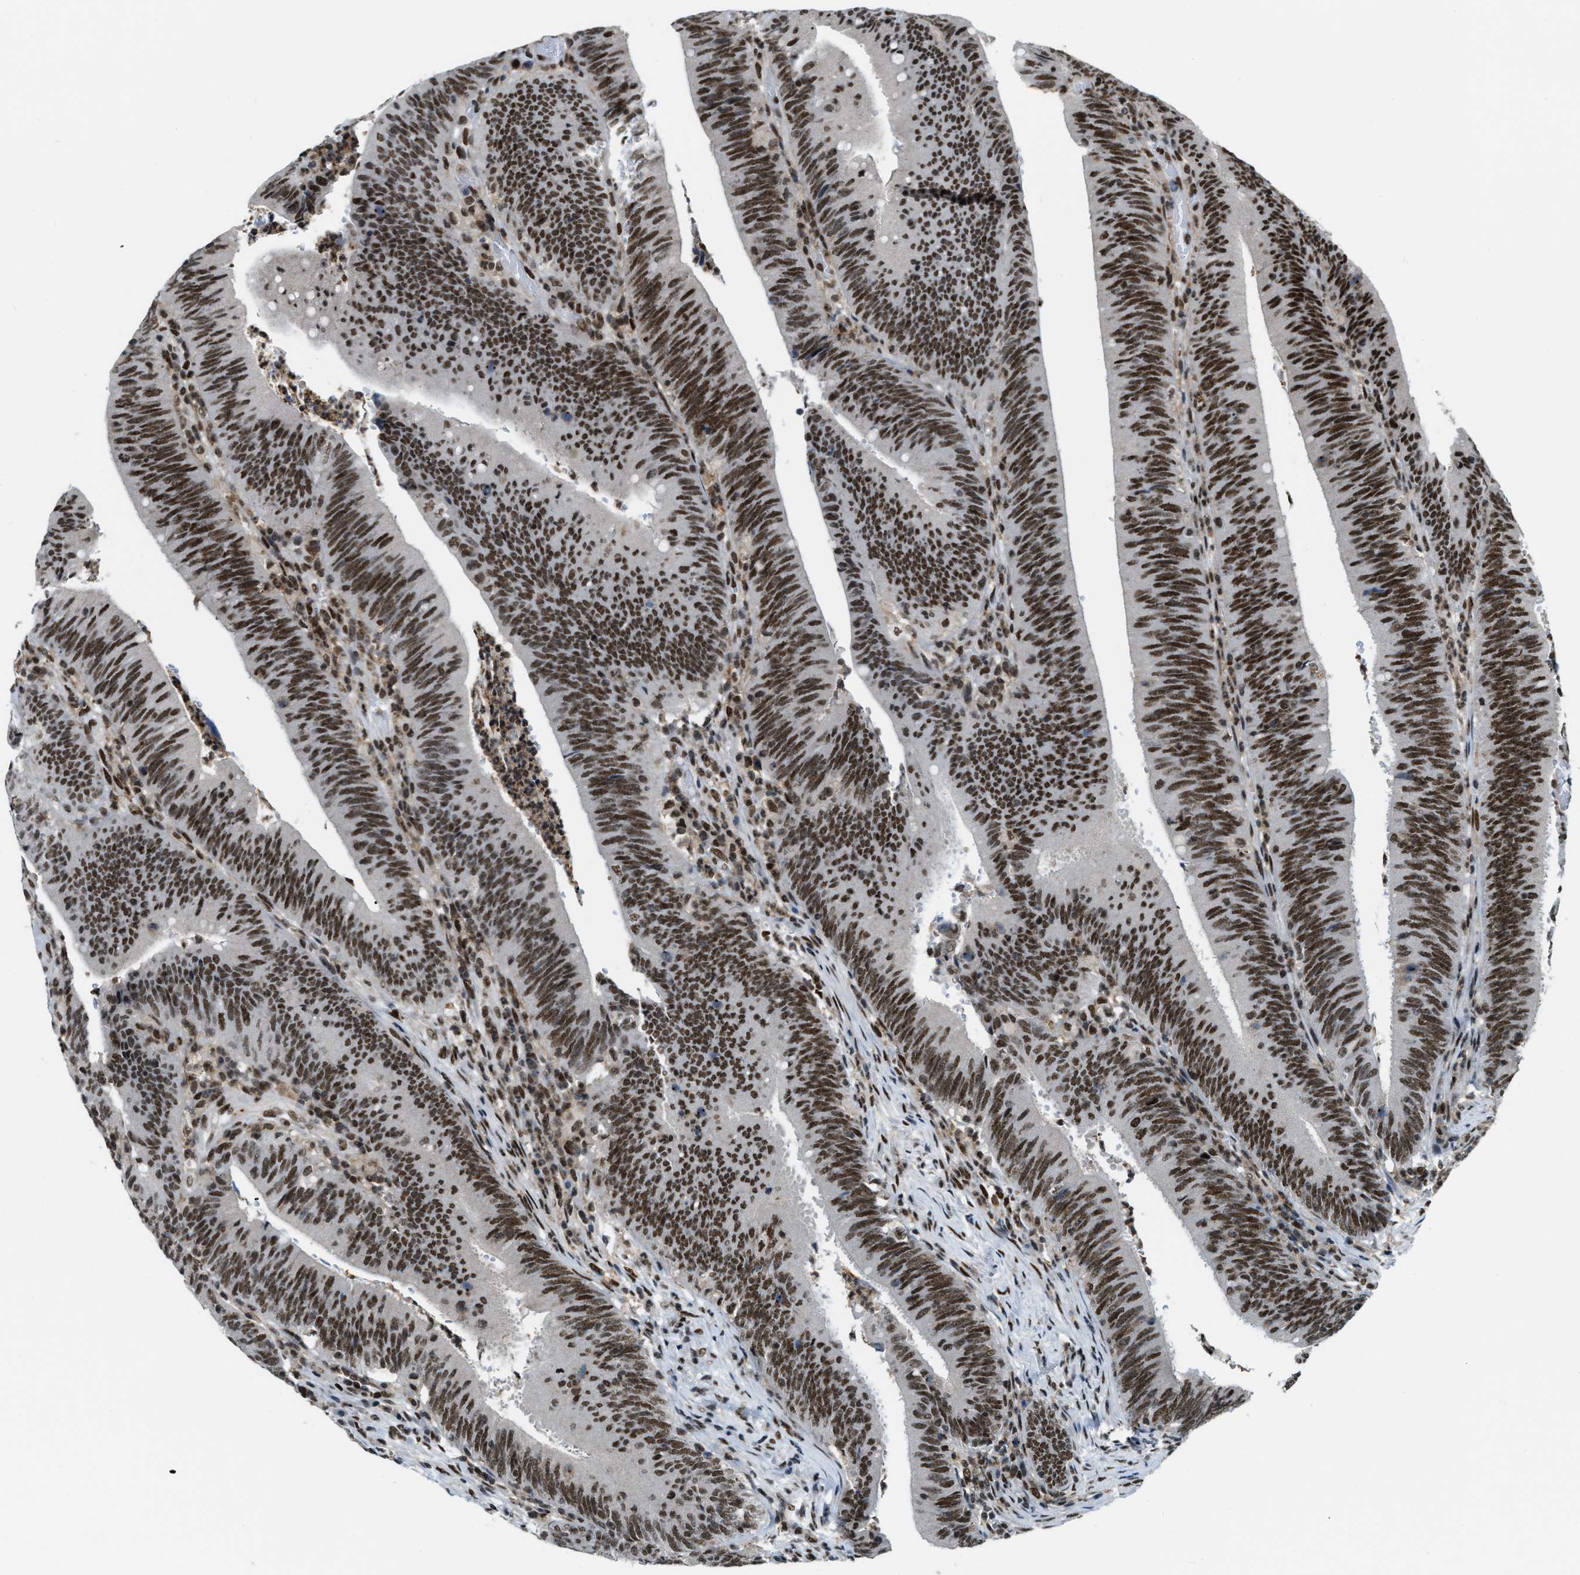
{"staining": {"intensity": "strong", "quantity": ">75%", "location": "nuclear"}, "tissue": "colorectal cancer", "cell_type": "Tumor cells", "image_type": "cancer", "snomed": [{"axis": "morphology", "description": "Normal tissue, NOS"}, {"axis": "morphology", "description": "Adenocarcinoma, NOS"}, {"axis": "topography", "description": "Rectum"}], "caption": "A high-resolution histopathology image shows immunohistochemistry (IHC) staining of colorectal cancer, which exhibits strong nuclear expression in about >75% of tumor cells. (DAB (3,3'-diaminobenzidine) = brown stain, brightfield microscopy at high magnification).", "gene": "NUMA1", "patient": {"sex": "female", "age": 66}}